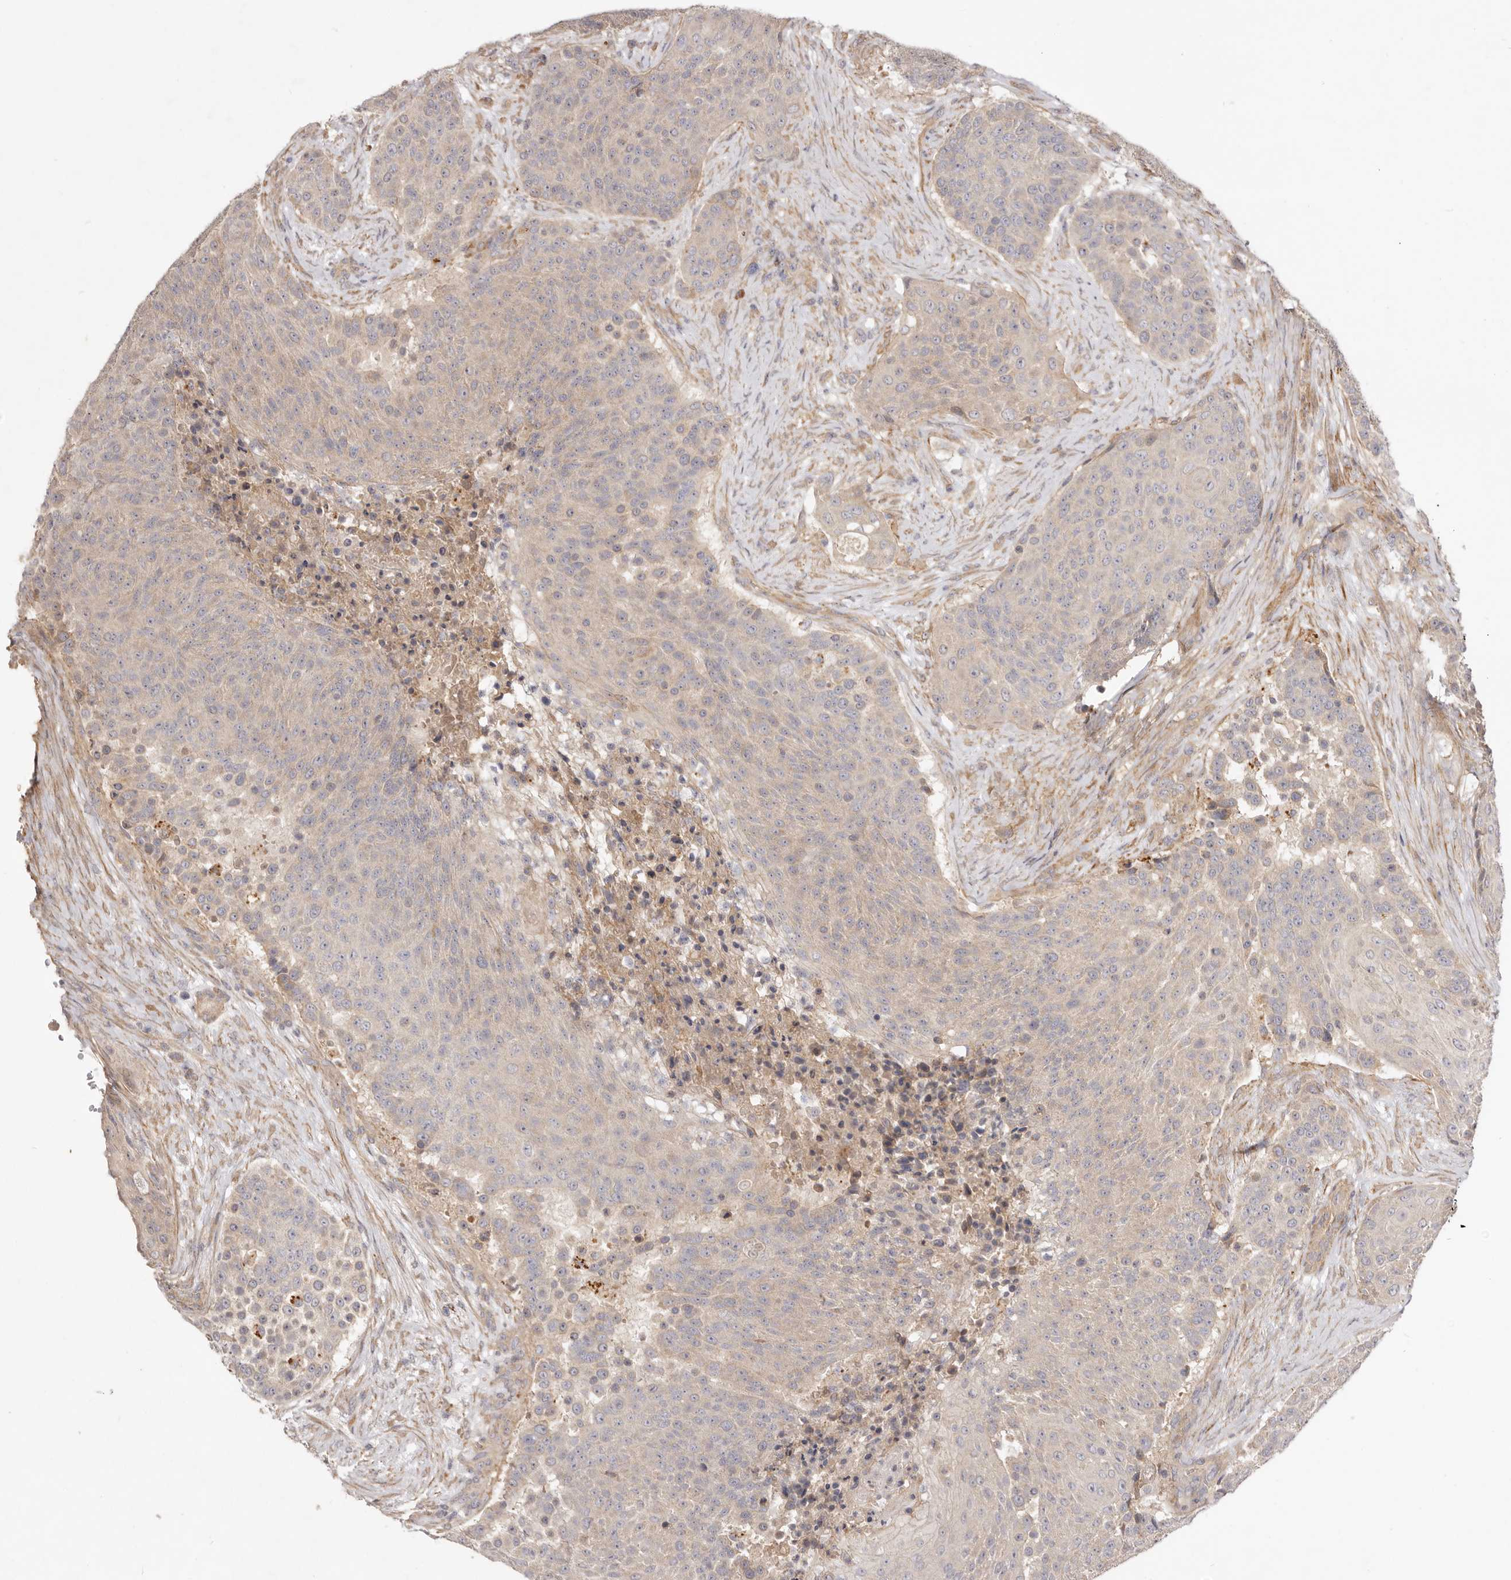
{"staining": {"intensity": "negative", "quantity": "none", "location": "none"}, "tissue": "urothelial cancer", "cell_type": "Tumor cells", "image_type": "cancer", "snomed": [{"axis": "morphology", "description": "Urothelial carcinoma, High grade"}, {"axis": "topography", "description": "Urinary bladder"}], "caption": "The micrograph reveals no significant expression in tumor cells of urothelial carcinoma (high-grade).", "gene": "ADAMTS9", "patient": {"sex": "female", "age": 63}}